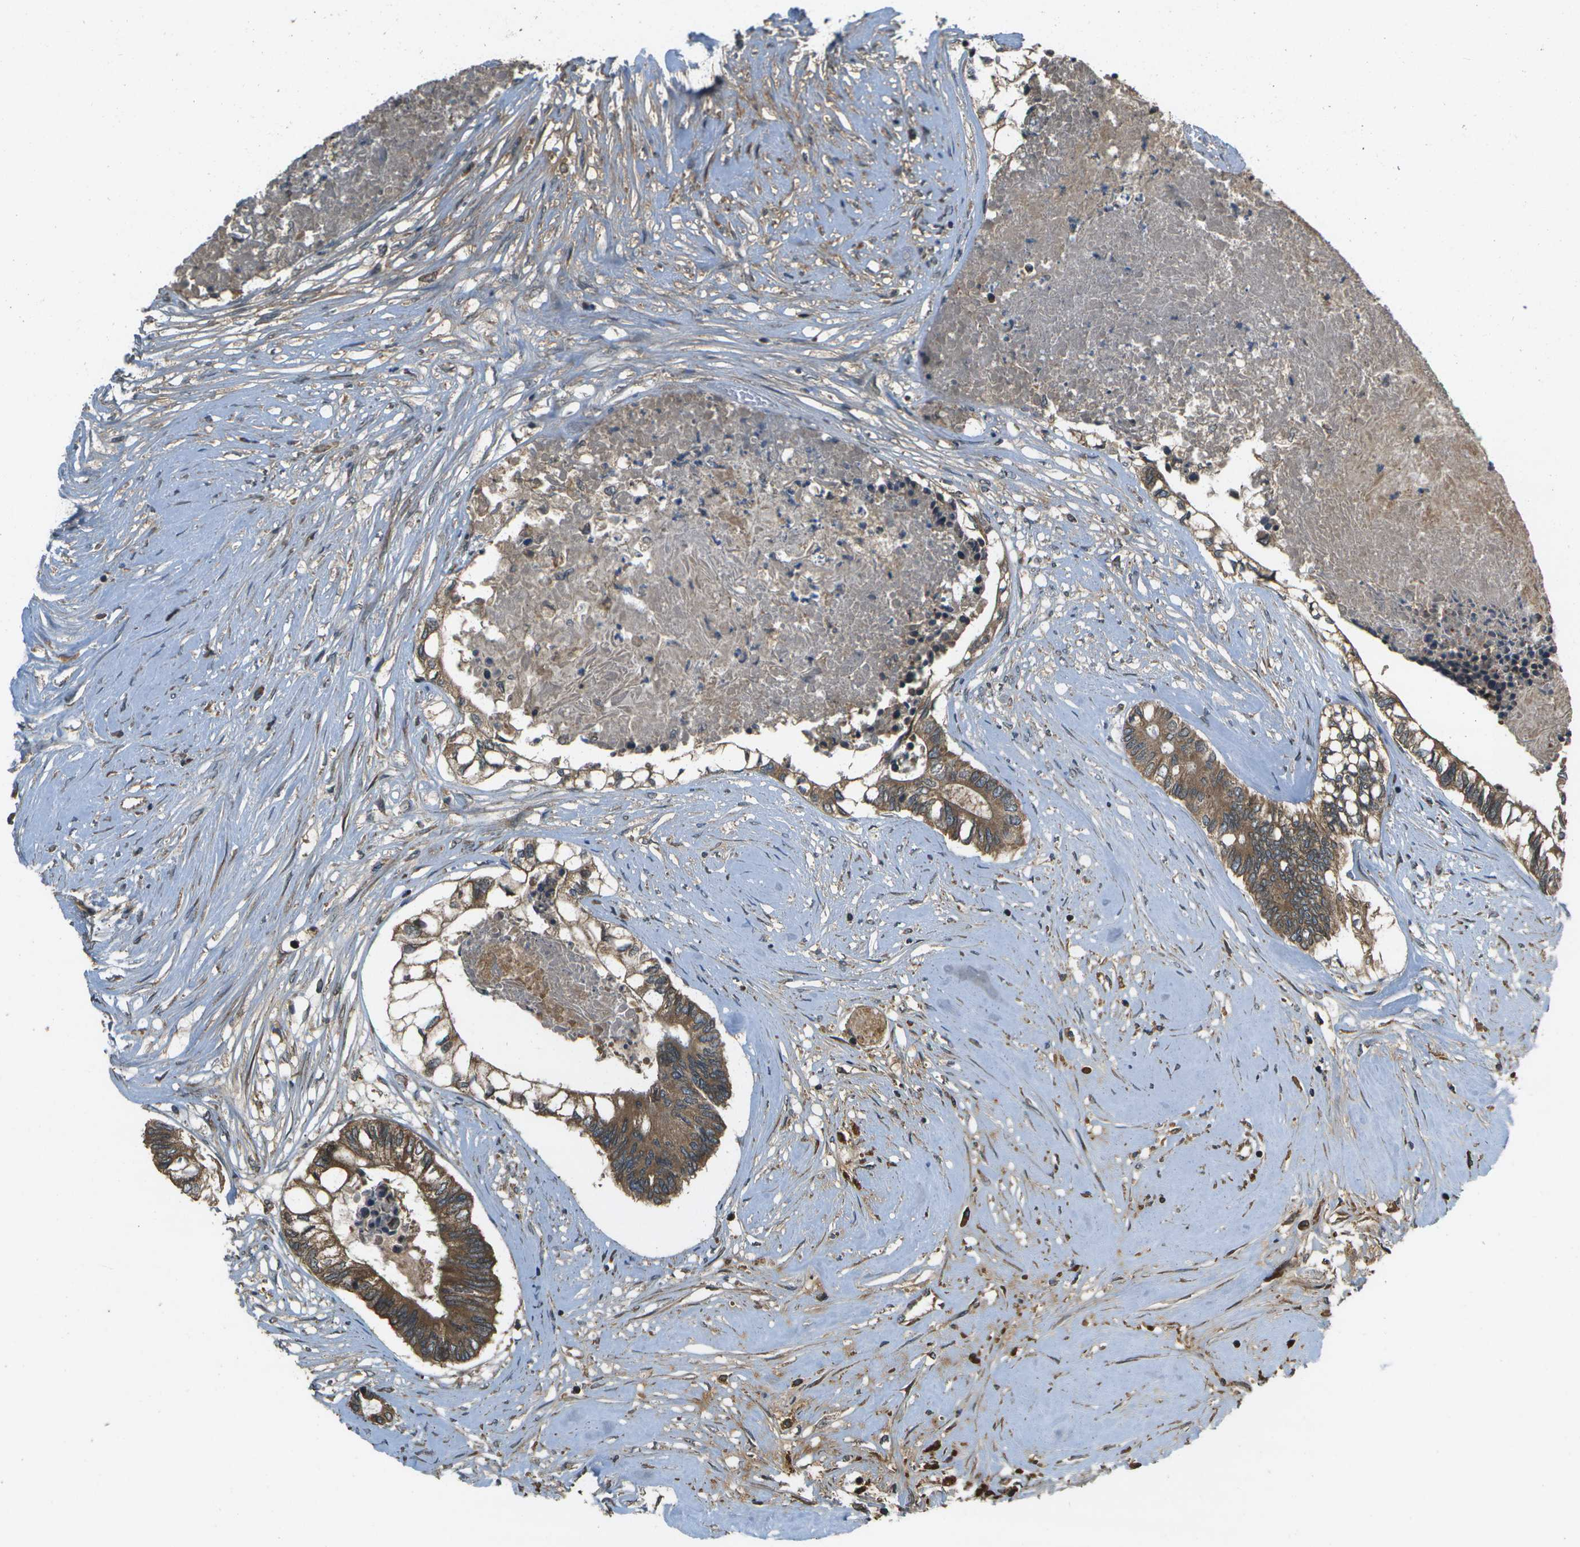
{"staining": {"intensity": "moderate", "quantity": ">75%", "location": "cytoplasmic/membranous"}, "tissue": "colorectal cancer", "cell_type": "Tumor cells", "image_type": "cancer", "snomed": [{"axis": "morphology", "description": "Adenocarcinoma, NOS"}, {"axis": "topography", "description": "Rectum"}], "caption": "Adenocarcinoma (colorectal) tissue reveals moderate cytoplasmic/membranous staining in approximately >75% of tumor cells, visualized by immunohistochemistry. The protein of interest is stained brown, and the nuclei are stained in blue (DAB (3,3'-diaminobenzidine) IHC with brightfield microscopy, high magnification).", "gene": "HFE", "patient": {"sex": "male", "age": 63}}